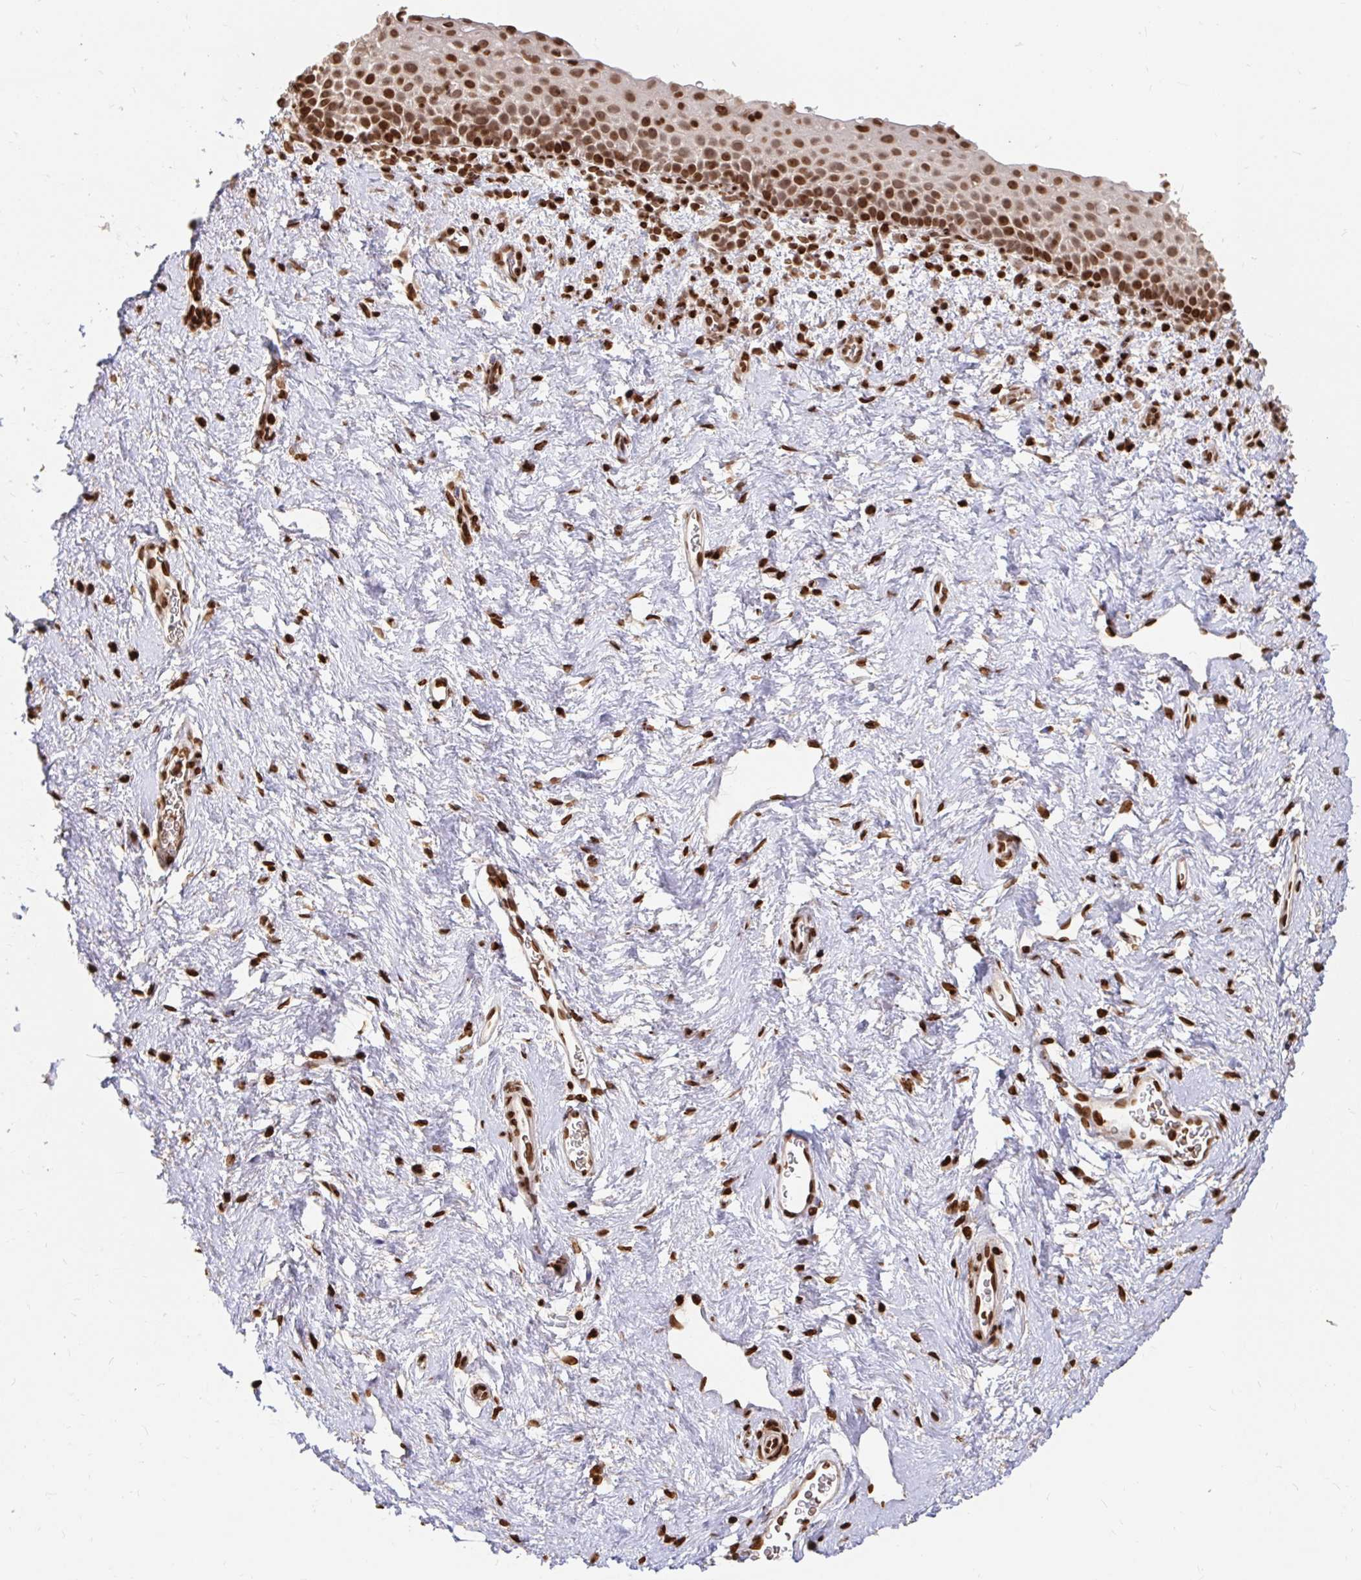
{"staining": {"intensity": "strong", "quantity": ">75%", "location": "nuclear"}, "tissue": "vagina", "cell_type": "Squamous epithelial cells", "image_type": "normal", "snomed": [{"axis": "morphology", "description": "Normal tissue, NOS"}, {"axis": "topography", "description": "Vagina"}], "caption": "Protein expression analysis of benign vagina demonstrates strong nuclear positivity in about >75% of squamous epithelial cells. (Stains: DAB (3,3'-diaminobenzidine) in brown, nuclei in blue, Microscopy: brightfield microscopy at high magnification).", "gene": "H2BC5", "patient": {"sex": "female", "age": 61}}